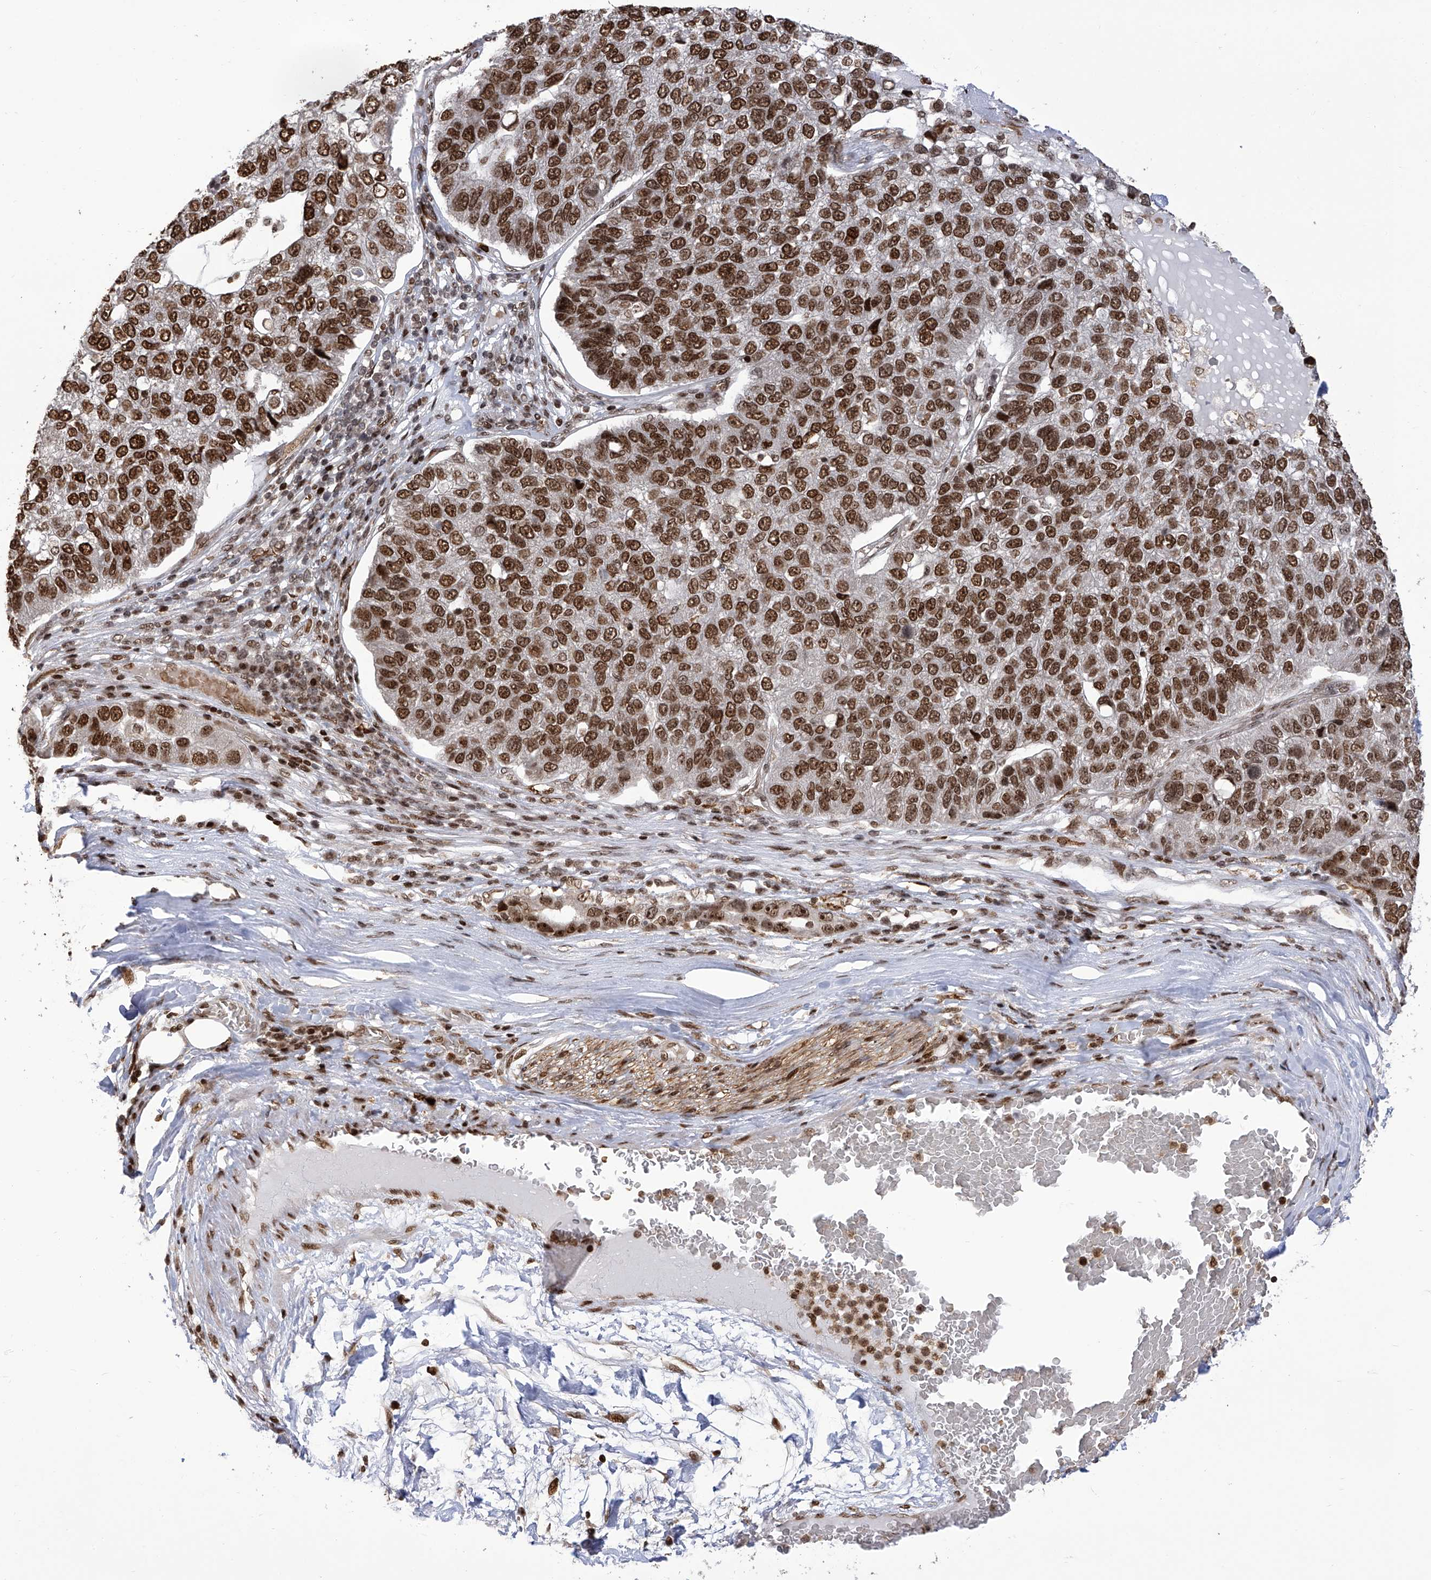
{"staining": {"intensity": "strong", "quantity": ">75%", "location": "nuclear"}, "tissue": "pancreatic cancer", "cell_type": "Tumor cells", "image_type": "cancer", "snomed": [{"axis": "morphology", "description": "Adenocarcinoma, NOS"}, {"axis": "topography", "description": "Pancreas"}], "caption": "A high amount of strong nuclear positivity is seen in approximately >75% of tumor cells in pancreatic adenocarcinoma tissue. (DAB (3,3'-diaminobenzidine) IHC, brown staining for protein, blue staining for nuclei).", "gene": "PAK1IP1", "patient": {"sex": "female", "age": 61}}